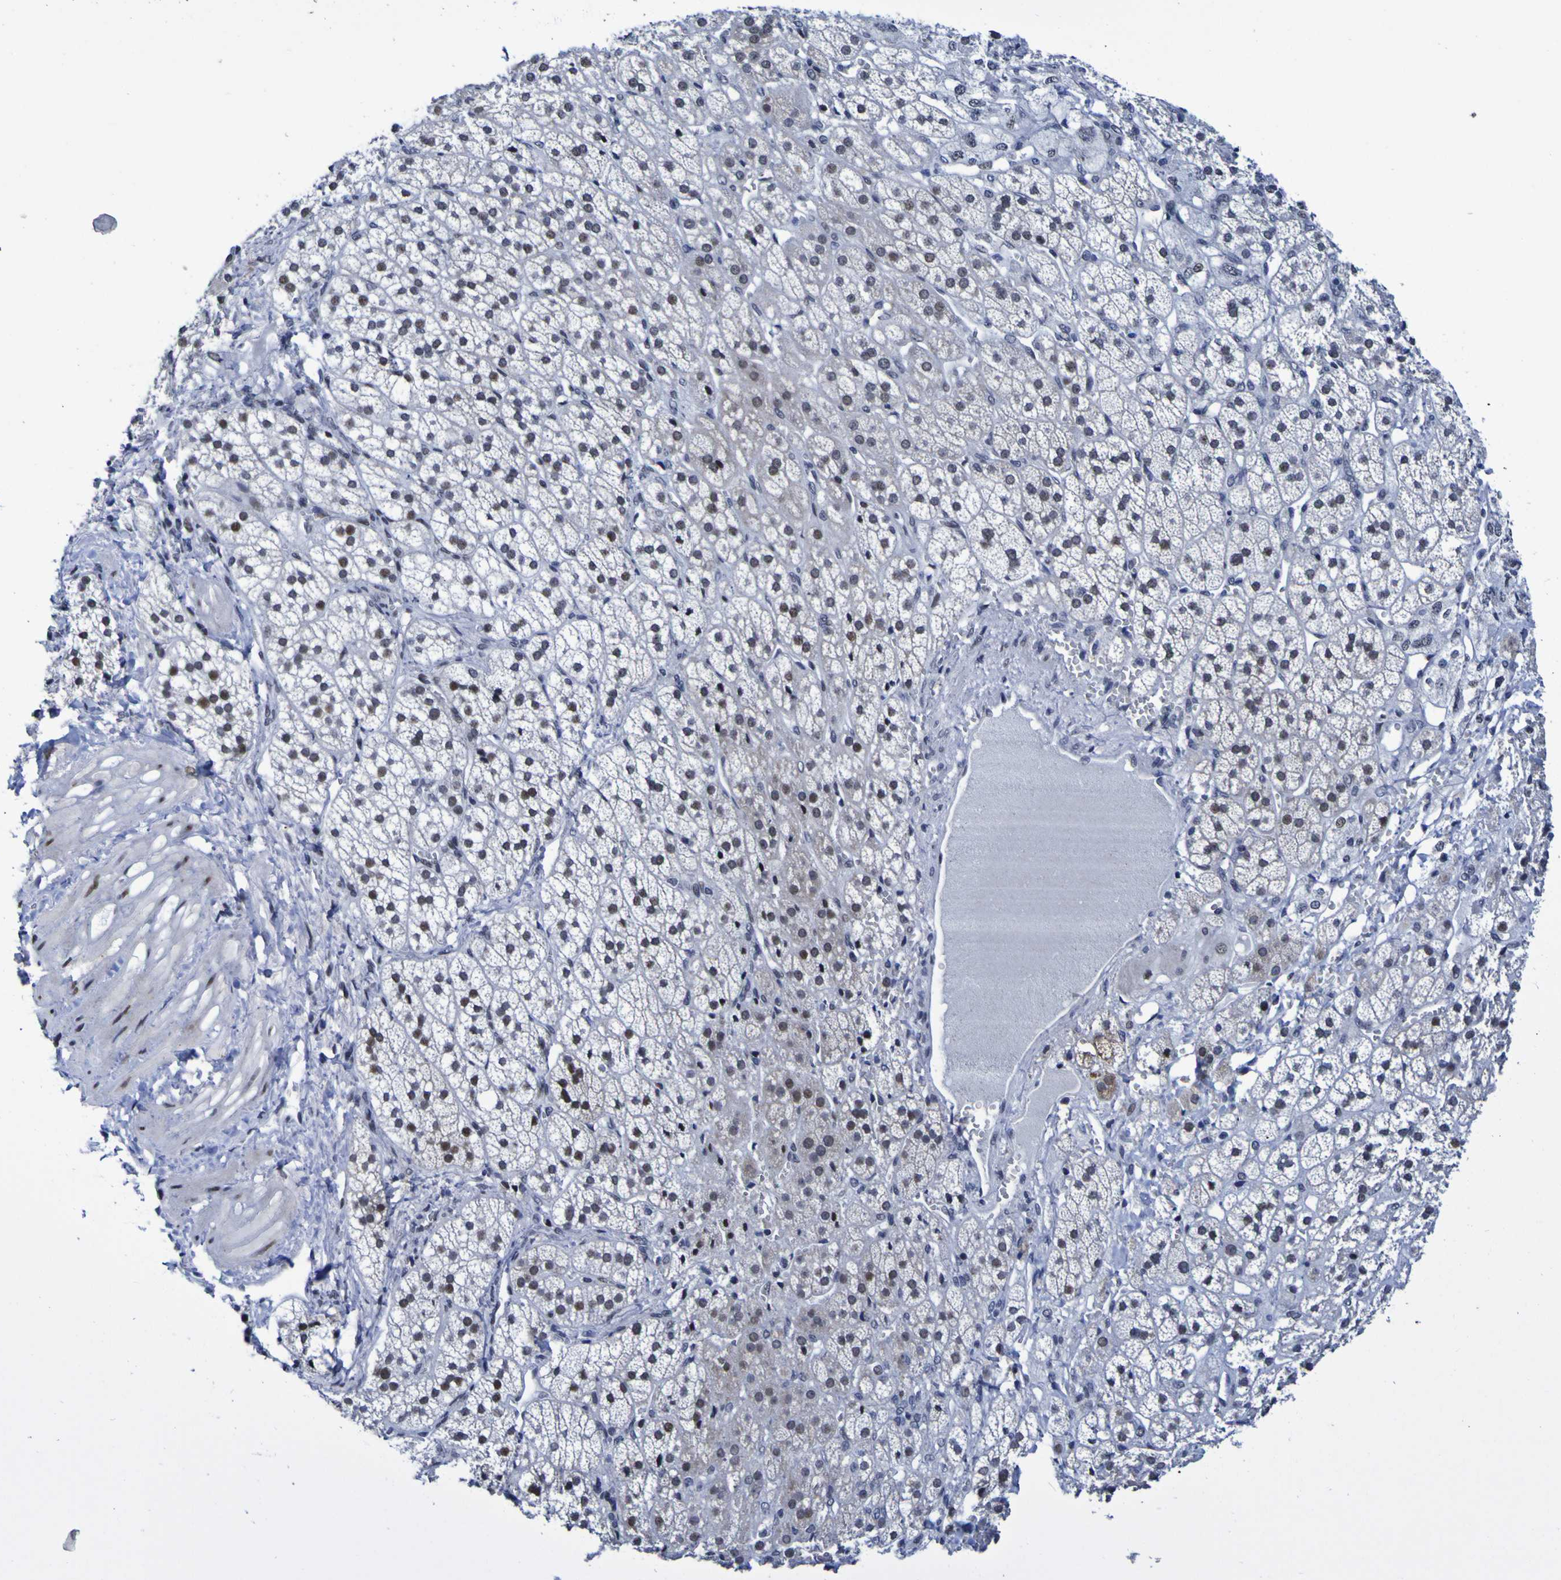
{"staining": {"intensity": "moderate", "quantity": ">75%", "location": "cytoplasmic/membranous,nuclear"}, "tissue": "adrenal gland", "cell_type": "Glandular cells", "image_type": "normal", "snomed": [{"axis": "morphology", "description": "Normal tissue, NOS"}, {"axis": "topography", "description": "Adrenal gland"}], "caption": "The photomicrograph displays staining of normal adrenal gland, revealing moderate cytoplasmic/membranous,nuclear protein staining (brown color) within glandular cells. (Brightfield microscopy of DAB IHC at high magnification).", "gene": "MBD3", "patient": {"sex": "male", "age": 56}}